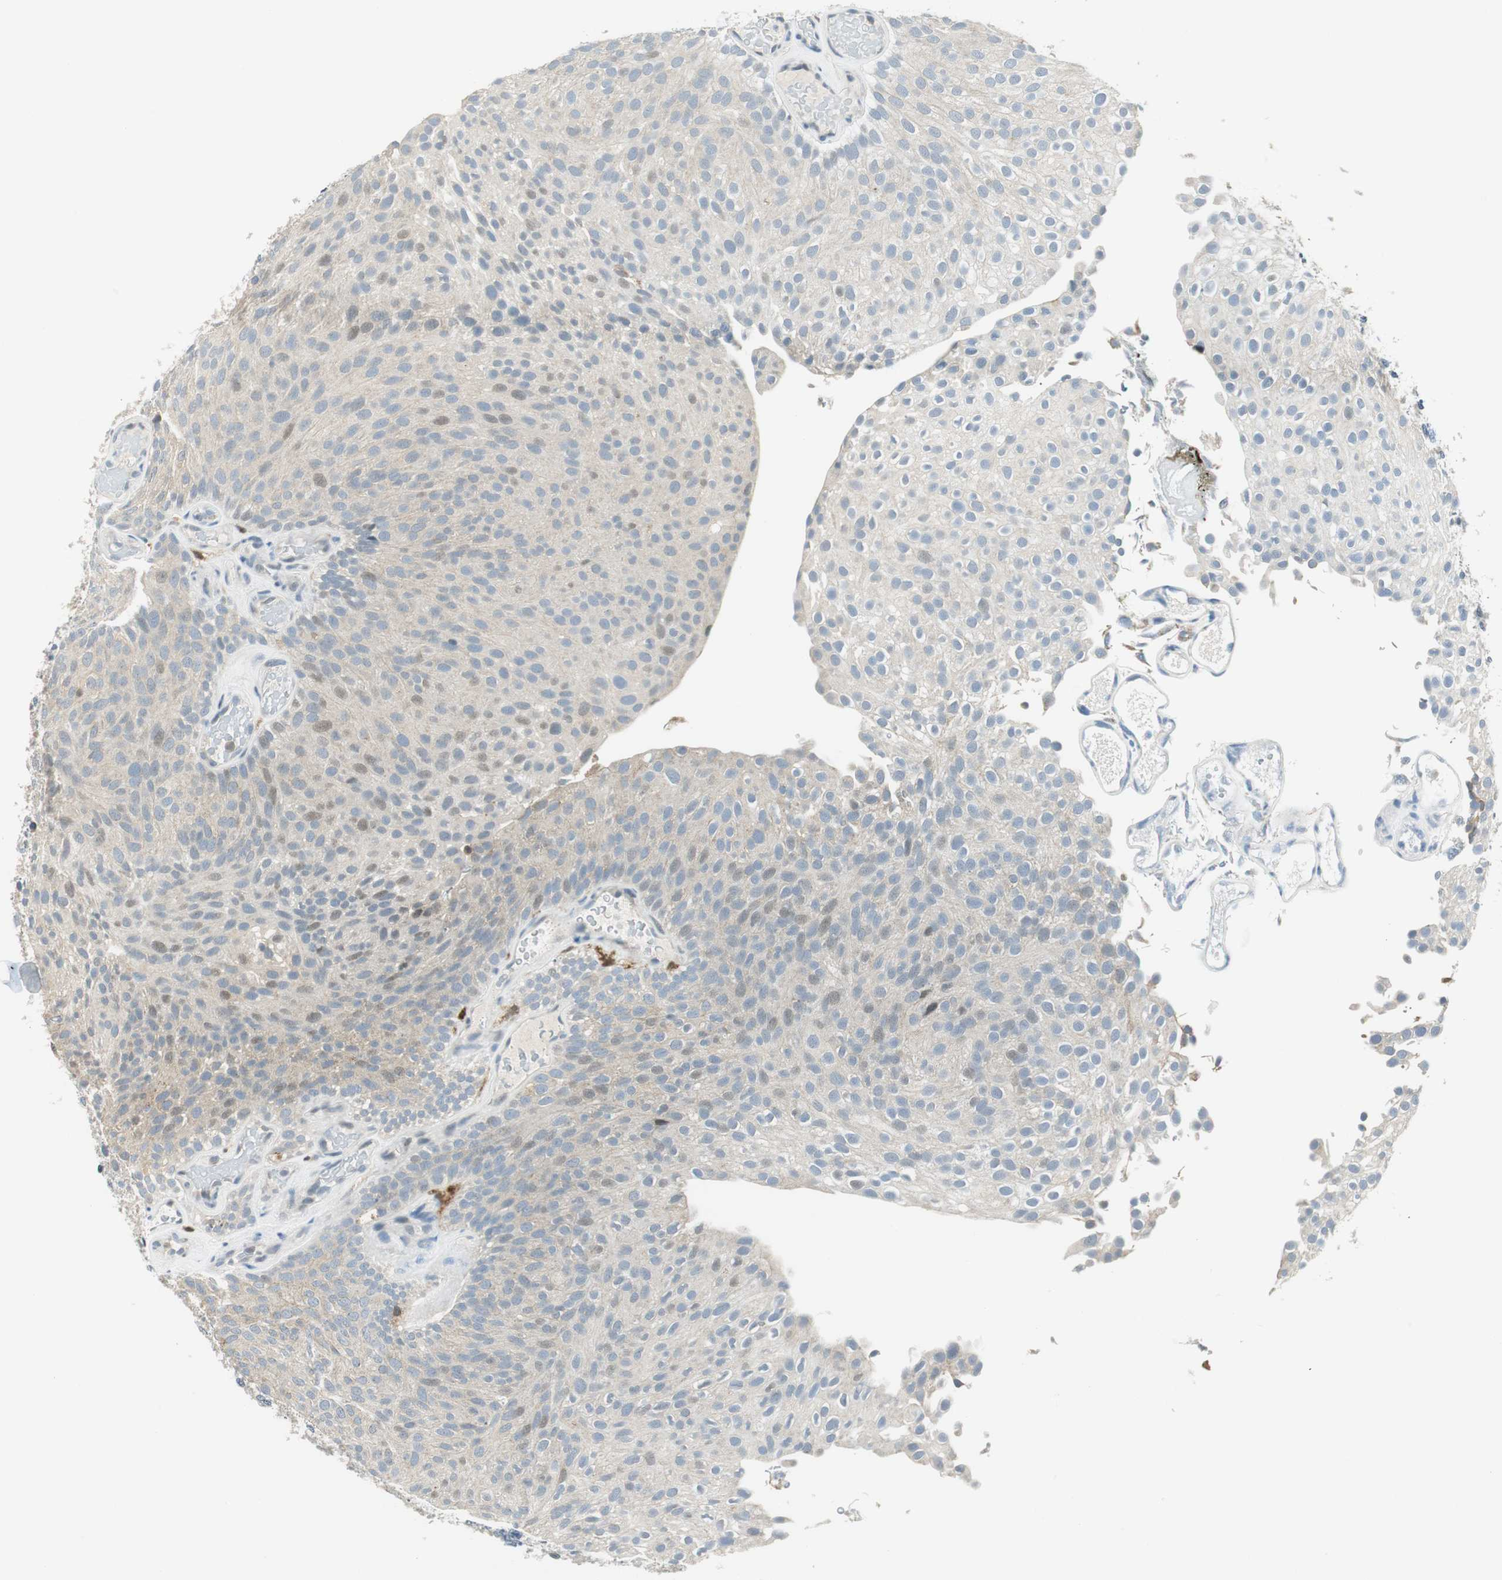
{"staining": {"intensity": "weak", "quantity": "25%-75%", "location": "cytoplasmic/membranous"}, "tissue": "urothelial cancer", "cell_type": "Tumor cells", "image_type": "cancer", "snomed": [{"axis": "morphology", "description": "Urothelial carcinoma, Low grade"}, {"axis": "topography", "description": "Urinary bladder"}], "caption": "Urothelial carcinoma (low-grade) stained with DAB IHC demonstrates low levels of weak cytoplasmic/membranous staining in about 25%-75% of tumor cells.", "gene": "ME1", "patient": {"sex": "male", "age": 78}}